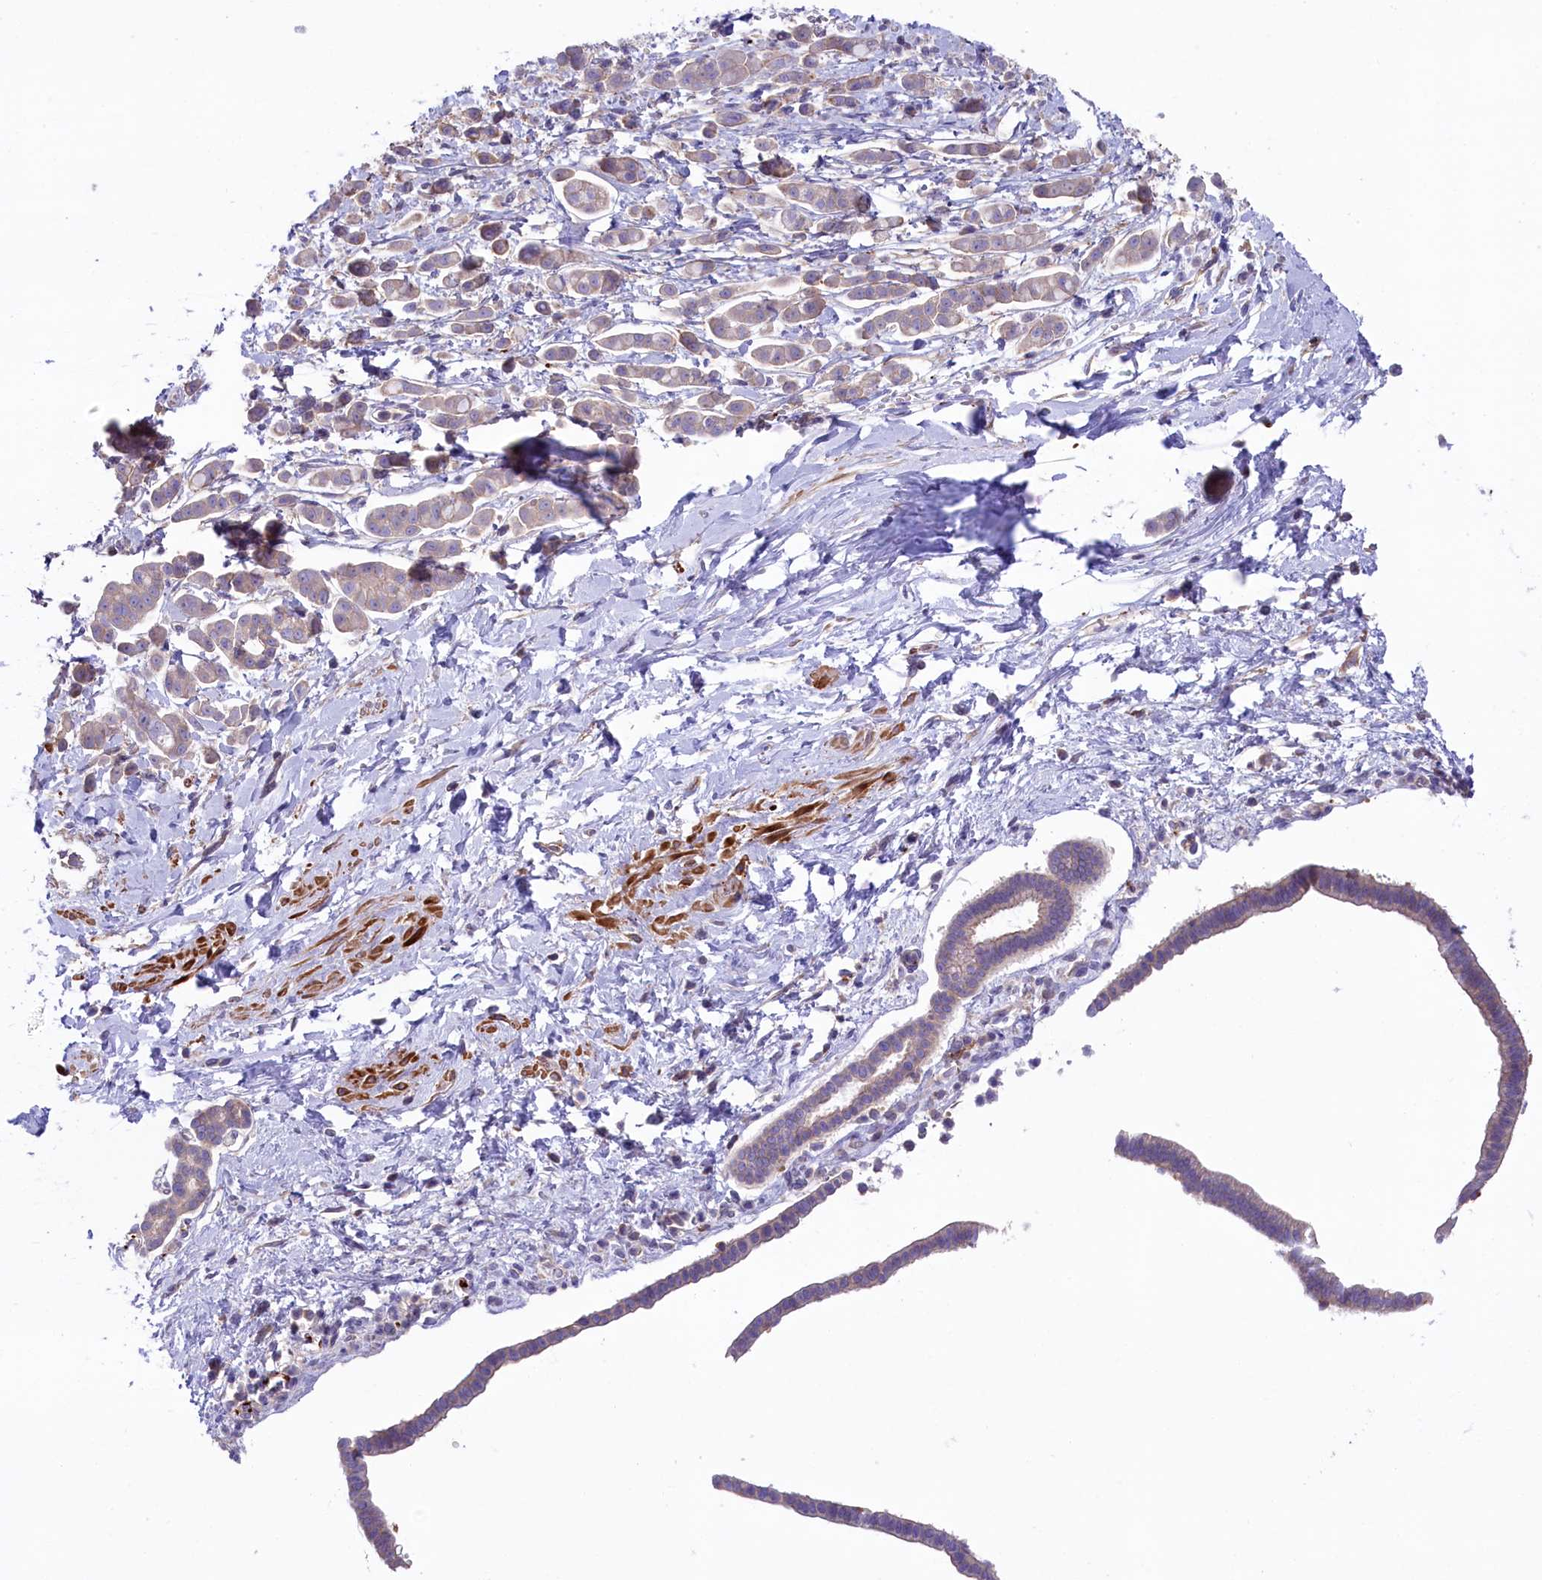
{"staining": {"intensity": "weak", "quantity": ">75%", "location": "cytoplasmic/membranous"}, "tissue": "pancreatic cancer", "cell_type": "Tumor cells", "image_type": "cancer", "snomed": [{"axis": "morphology", "description": "Normal tissue, NOS"}, {"axis": "morphology", "description": "Adenocarcinoma, NOS"}, {"axis": "topography", "description": "Pancreas"}], "caption": "Protein analysis of adenocarcinoma (pancreatic) tissue shows weak cytoplasmic/membranous staining in about >75% of tumor cells.", "gene": "HEATR3", "patient": {"sex": "female", "age": 64}}